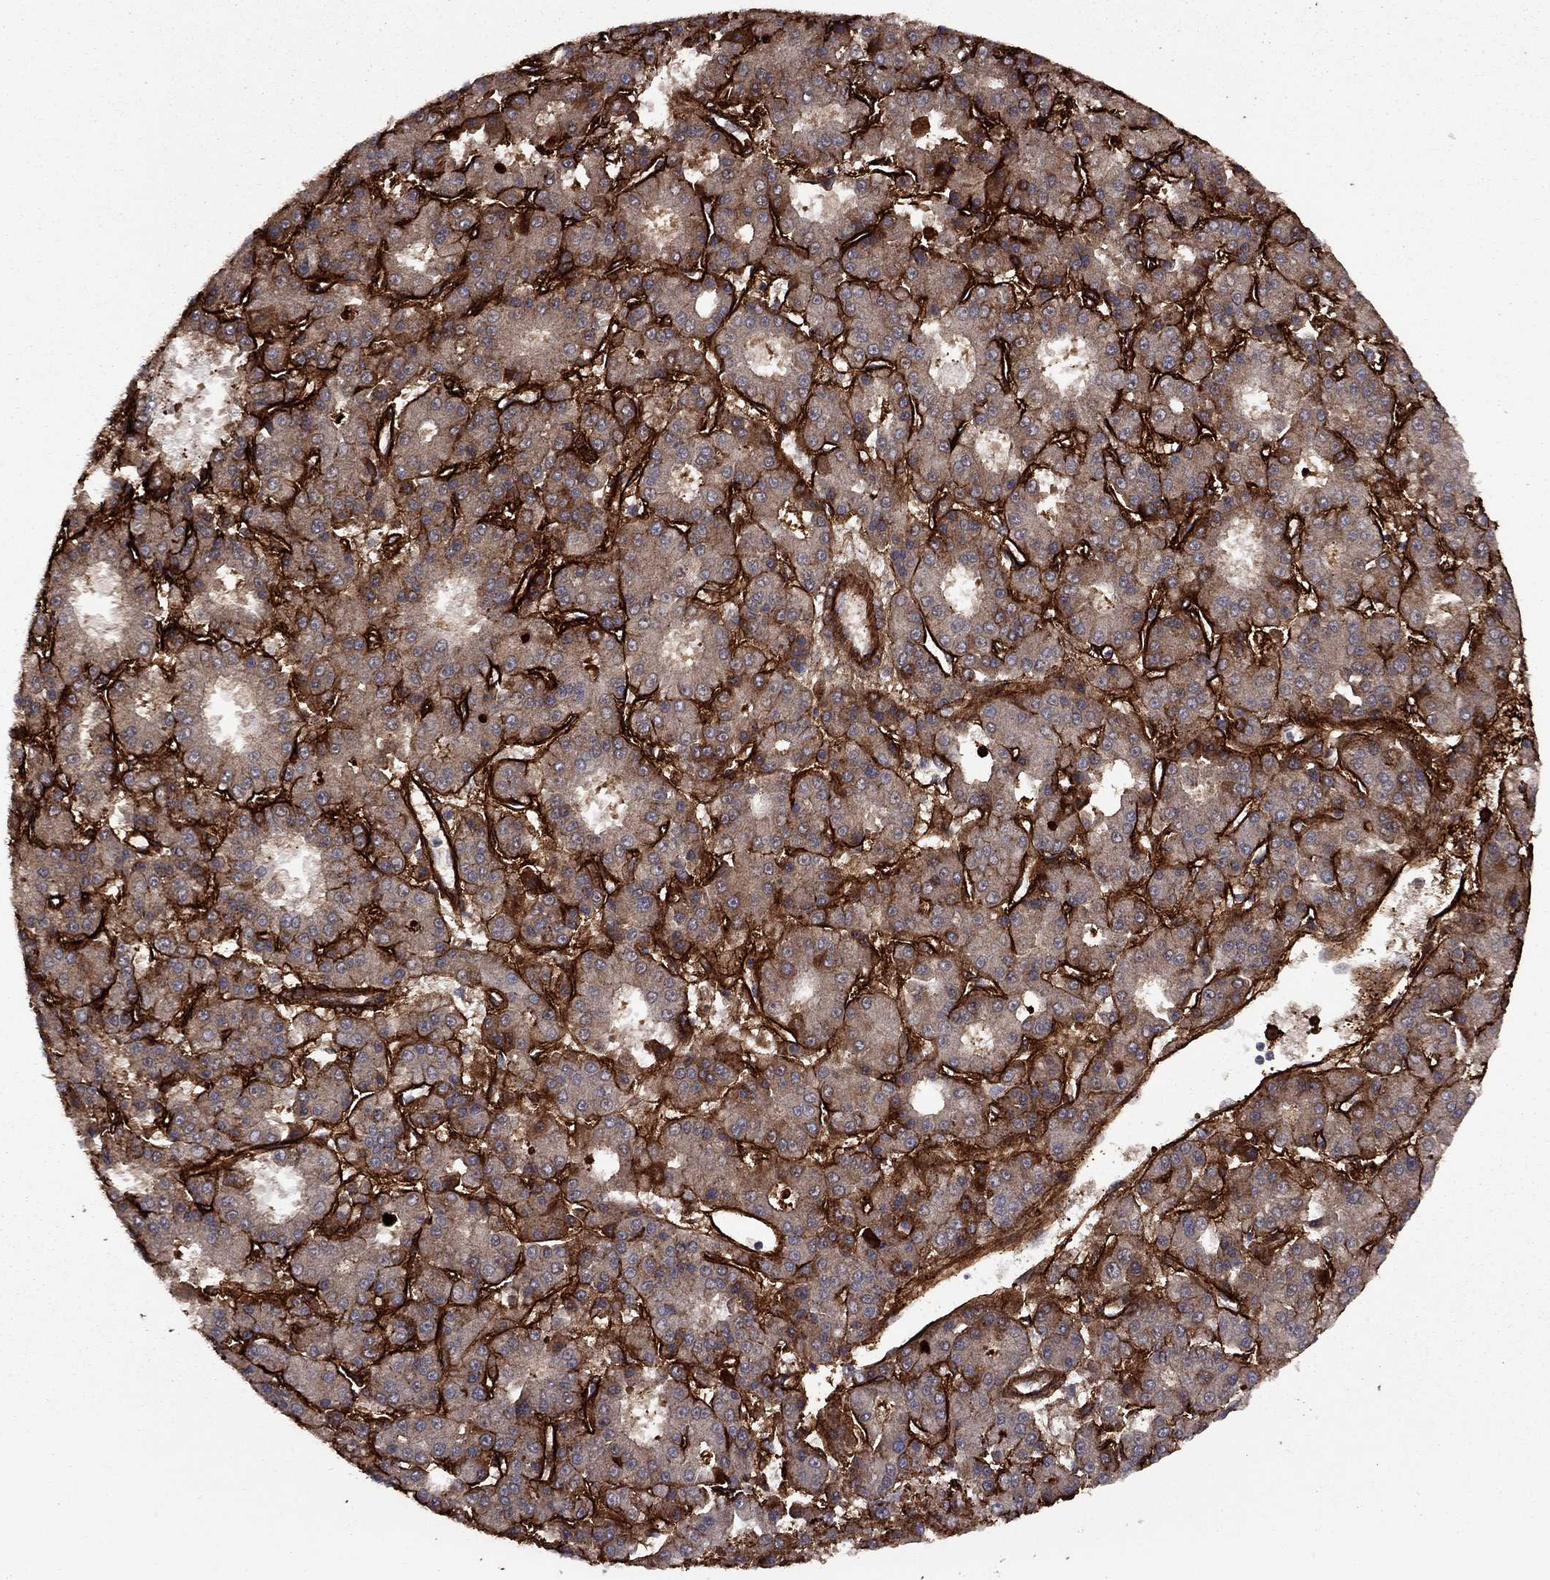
{"staining": {"intensity": "moderate", "quantity": "25%-75%", "location": "cytoplasmic/membranous"}, "tissue": "liver cancer", "cell_type": "Tumor cells", "image_type": "cancer", "snomed": [{"axis": "morphology", "description": "Carcinoma, Hepatocellular, NOS"}, {"axis": "topography", "description": "Liver"}], "caption": "Protein staining shows moderate cytoplasmic/membranous positivity in approximately 25%-75% of tumor cells in liver cancer (hepatocellular carcinoma).", "gene": "COL18A1", "patient": {"sex": "male", "age": 70}}